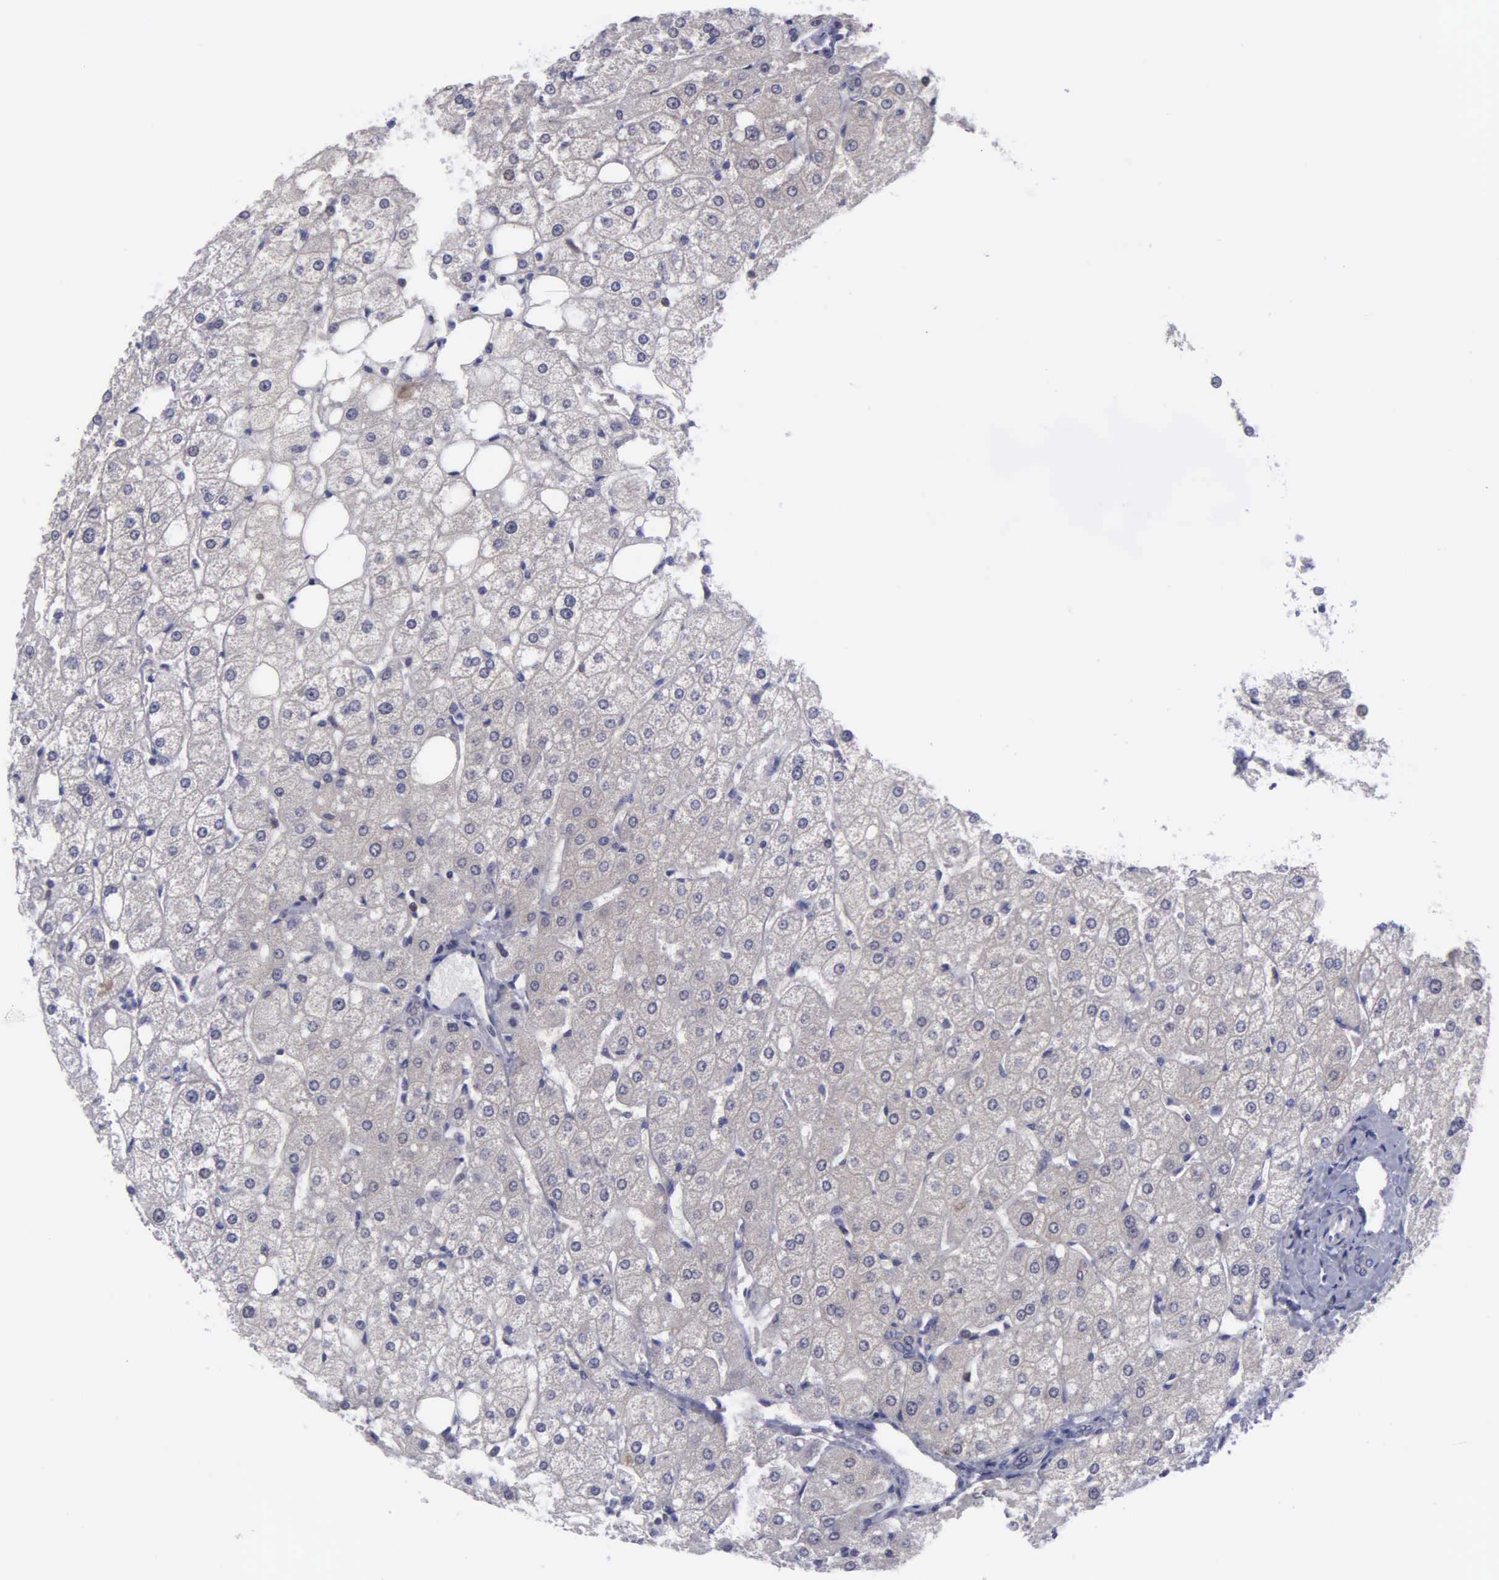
{"staining": {"intensity": "negative", "quantity": "none", "location": "none"}, "tissue": "liver", "cell_type": "Cholangiocytes", "image_type": "normal", "snomed": [{"axis": "morphology", "description": "Normal tissue, NOS"}, {"axis": "topography", "description": "Liver"}], "caption": "An image of liver stained for a protein reveals no brown staining in cholangiocytes. (Stains: DAB (3,3'-diaminobenzidine) immunohistochemistry with hematoxylin counter stain, Microscopy: brightfield microscopy at high magnification).", "gene": "MICAL3", "patient": {"sex": "male", "age": 35}}